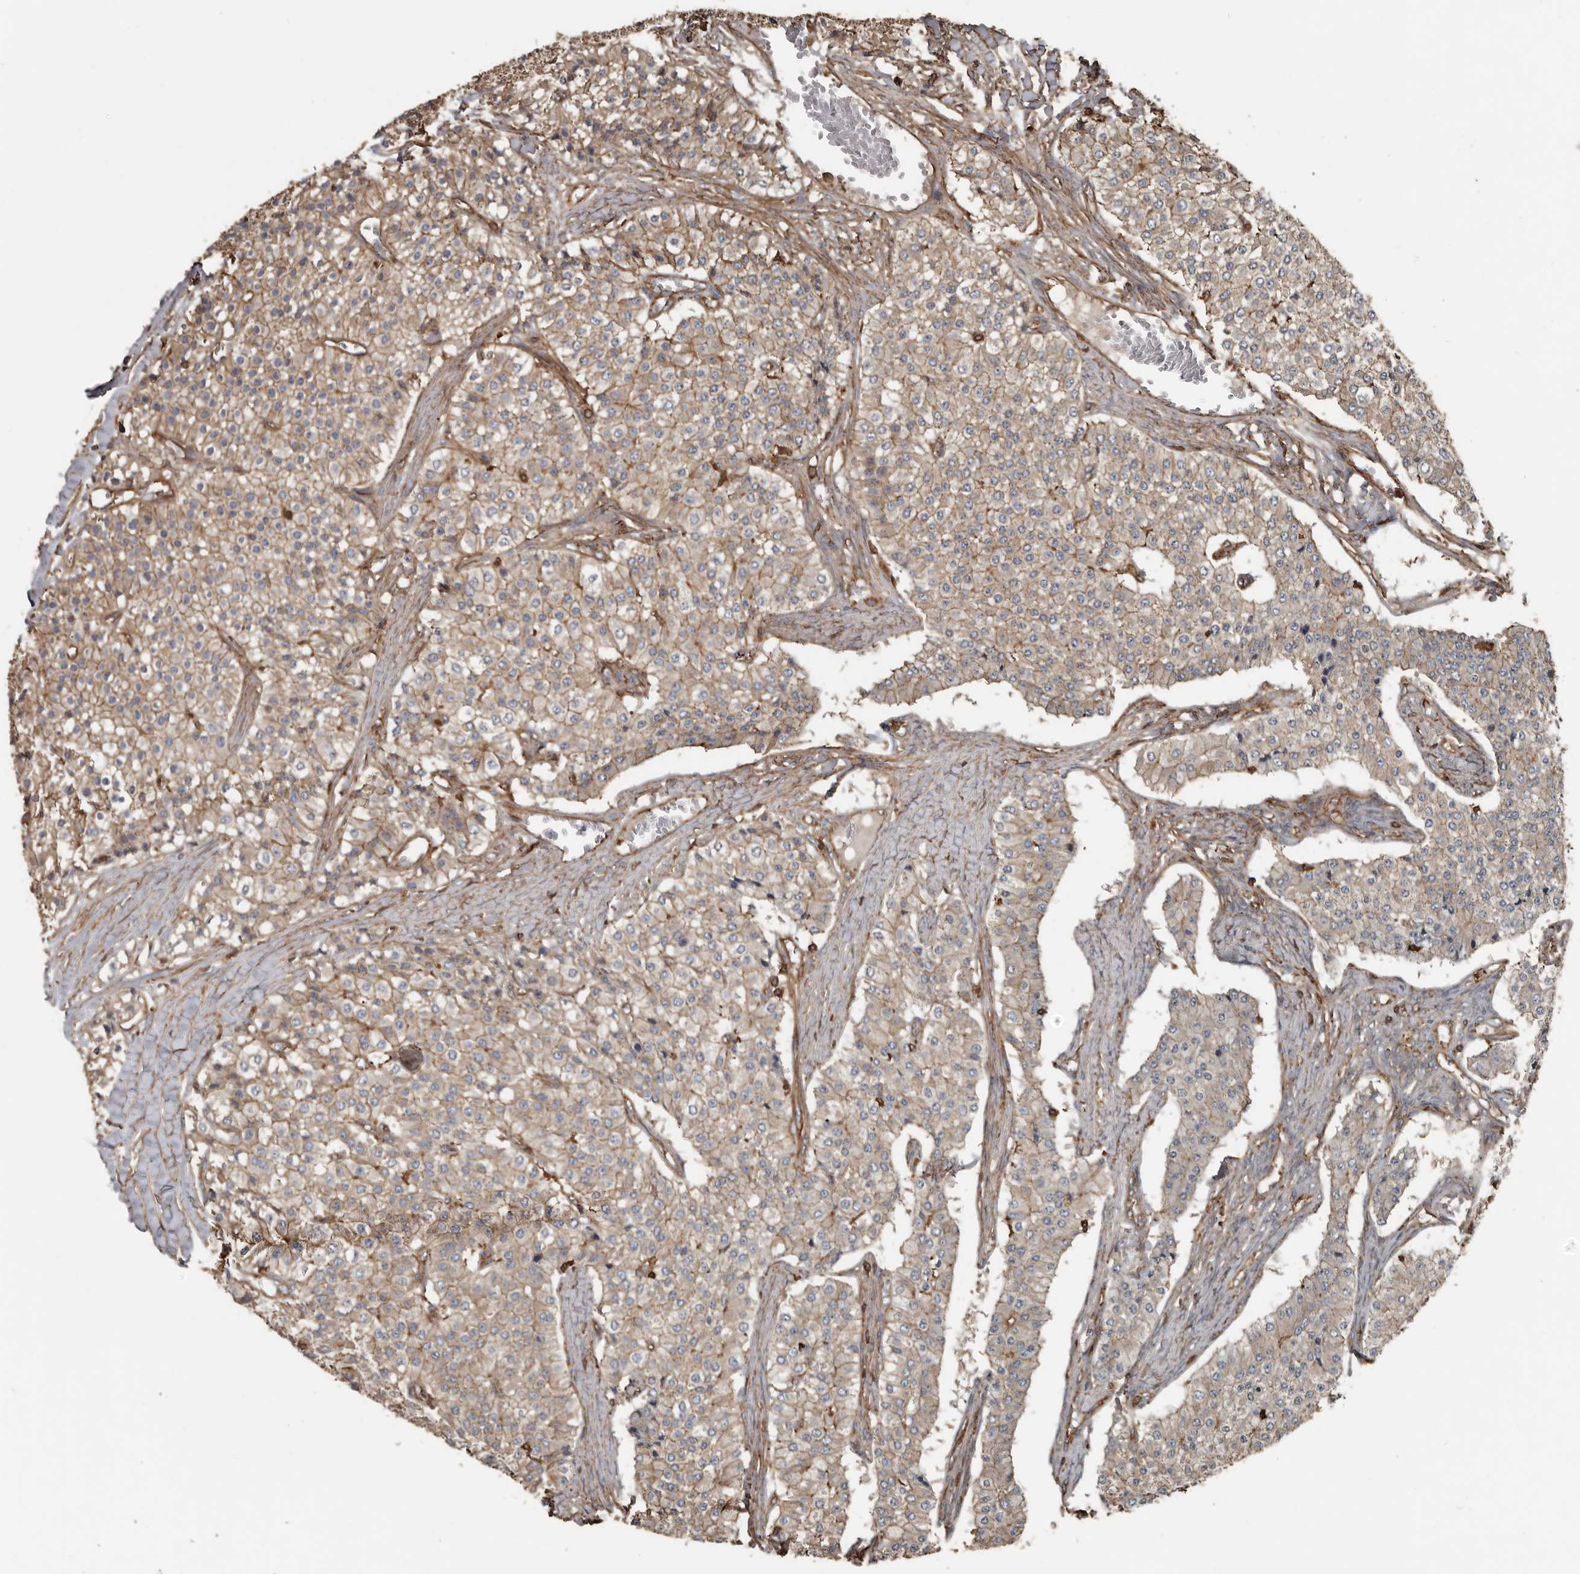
{"staining": {"intensity": "moderate", "quantity": "25%-75%", "location": "cytoplasmic/membranous"}, "tissue": "carcinoid", "cell_type": "Tumor cells", "image_type": "cancer", "snomed": [{"axis": "morphology", "description": "Carcinoid, malignant, NOS"}, {"axis": "topography", "description": "Colon"}], "caption": "Carcinoid tissue exhibits moderate cytoplasmic/membranous staining in about 25%-75% of tumor cells", "gene": "DENND6B", "patient": {"sex": "female", "age": 52}}